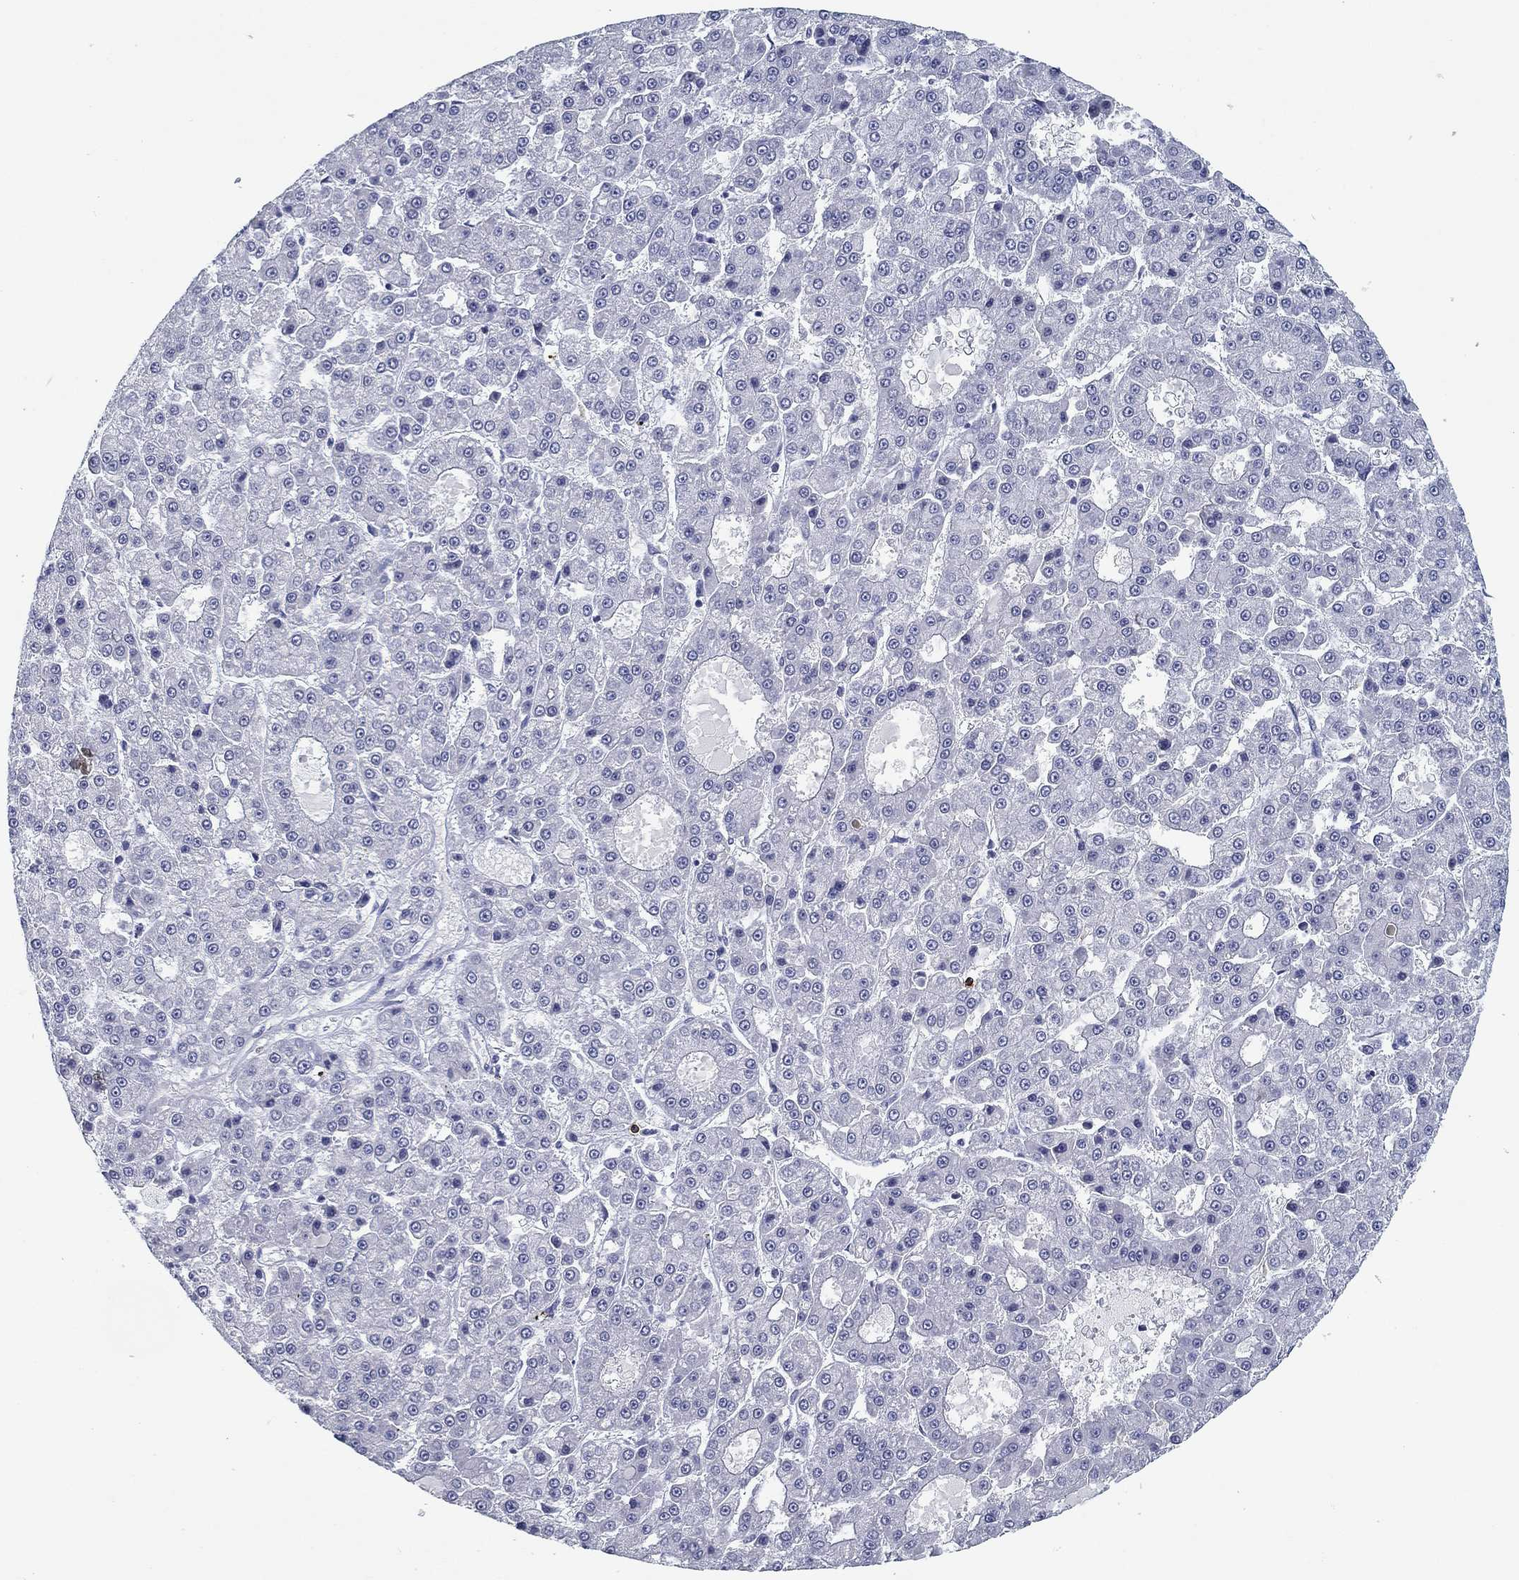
{"staining": {"intensity": "negative", "quantity": "none", "location": "none"}, "tissue": "liver cancer", "cell_type": "Tumor cells", "image_type": "cancer", "snomed": [{"axis": "morphology", "description": "Carcinoma, Hepatocellular, NOS"}, {"axis": "topography", "description": "Liver"}], "caption": "Liver cancer was stained to show a protein in brown. There is no significant staining in tumor cells.", "gene": "CD79B", "patient": {"sex": "male", "age": 70}}